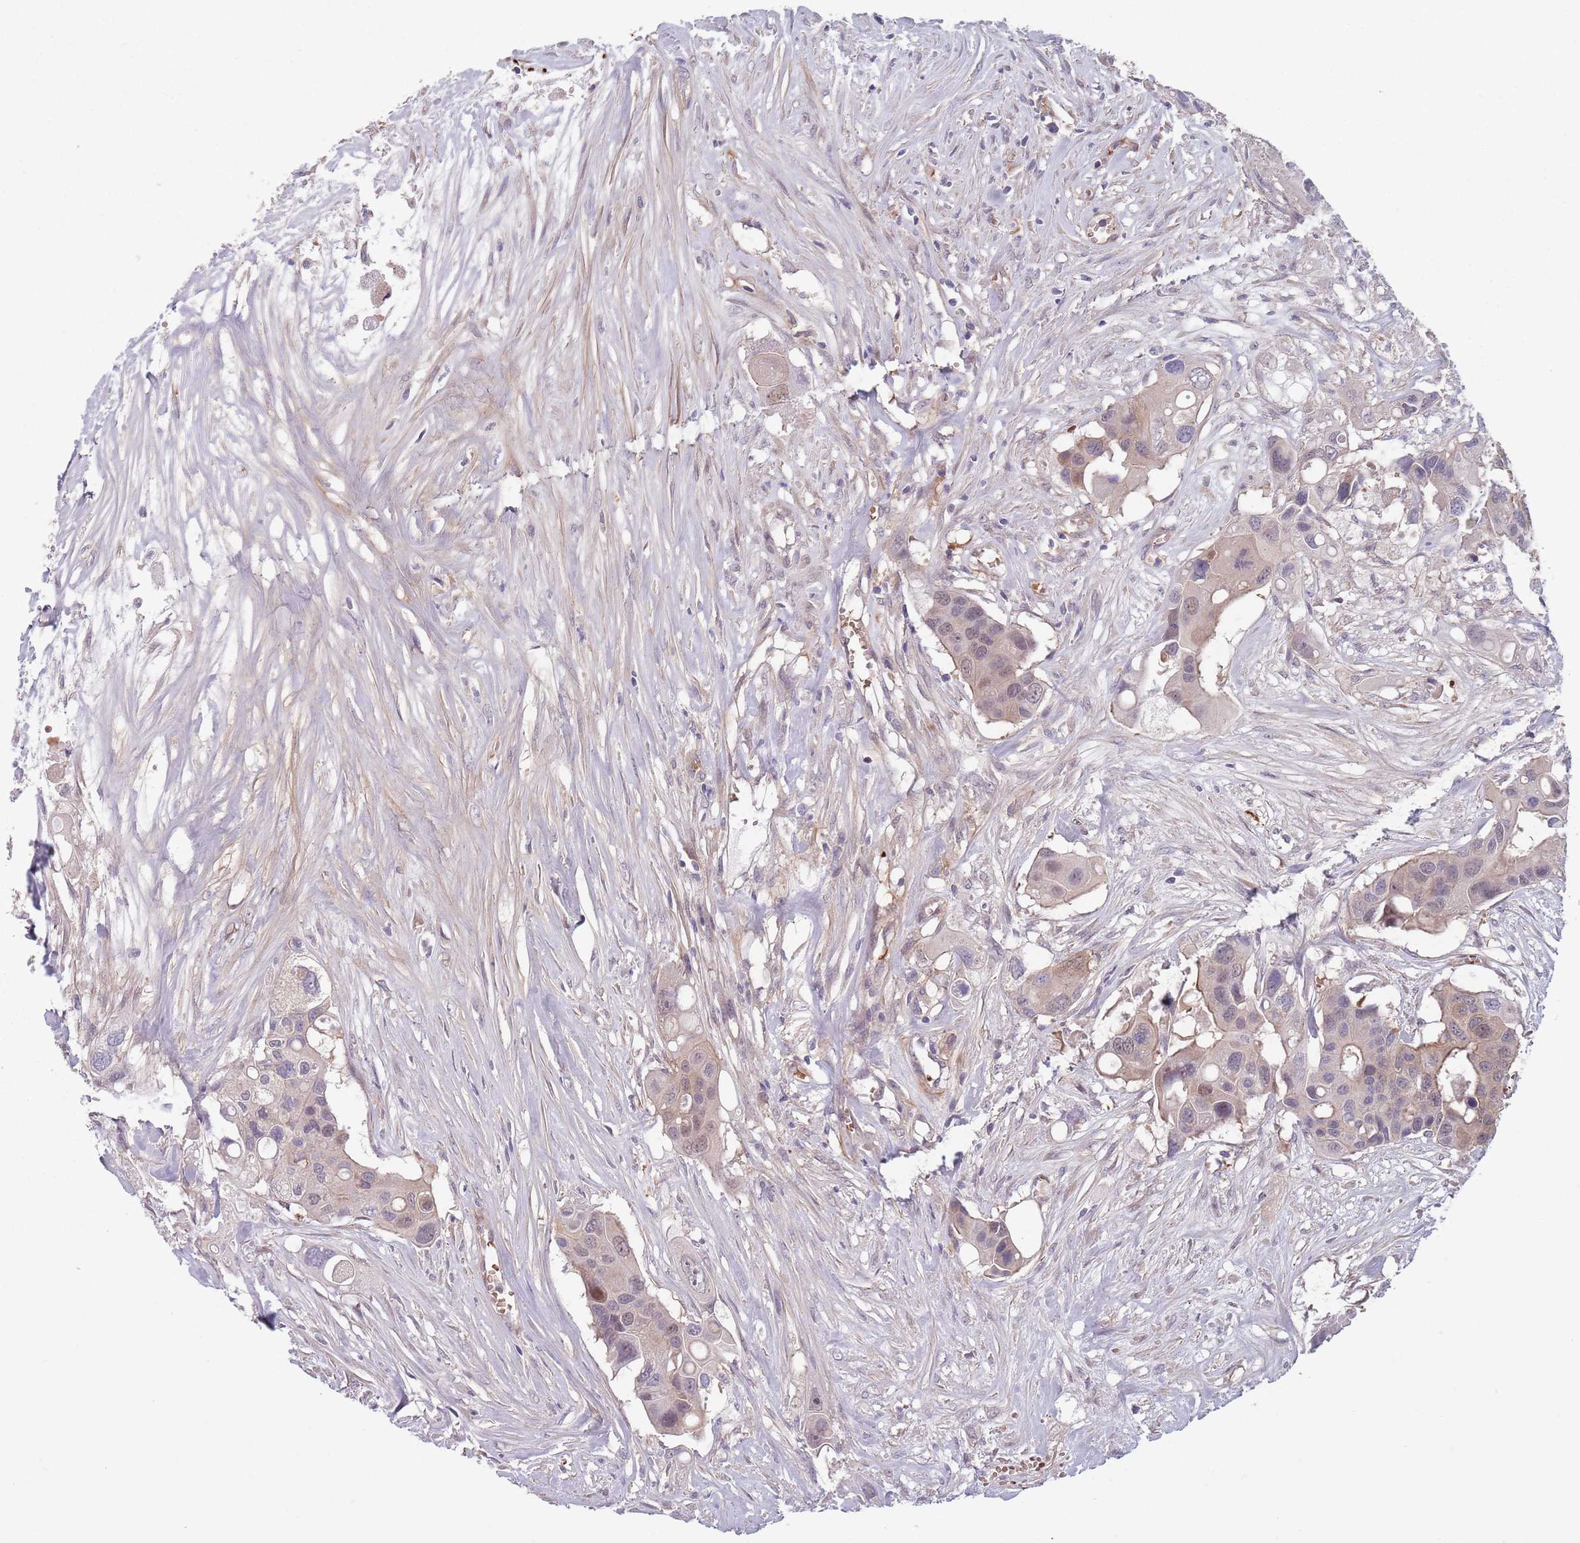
{"staining": {"intensity": "weak", "quantity": "25%-75%", "location": "cytoplasmic/membranous,nuclear"}, "tissue": "colorectal cancer", "cell_type": "Tumor cells", "image_type": "cancer", "snomed": [{"axis": "morphology", "description": "Adenocarcinoma, NOS"}, {"axis": "topography", "description": "Colon"}], "caption": "Immunohistochemistry histopathology image of human colorectal cancer stained for a protein (brown), which exhibits low levels of weak cytoplasmic/membranous and nuclear staining in about 25%-75% of tumor cells.", "gene": "CLNS1A", "patient": {"sex": "male", "age": 77}}